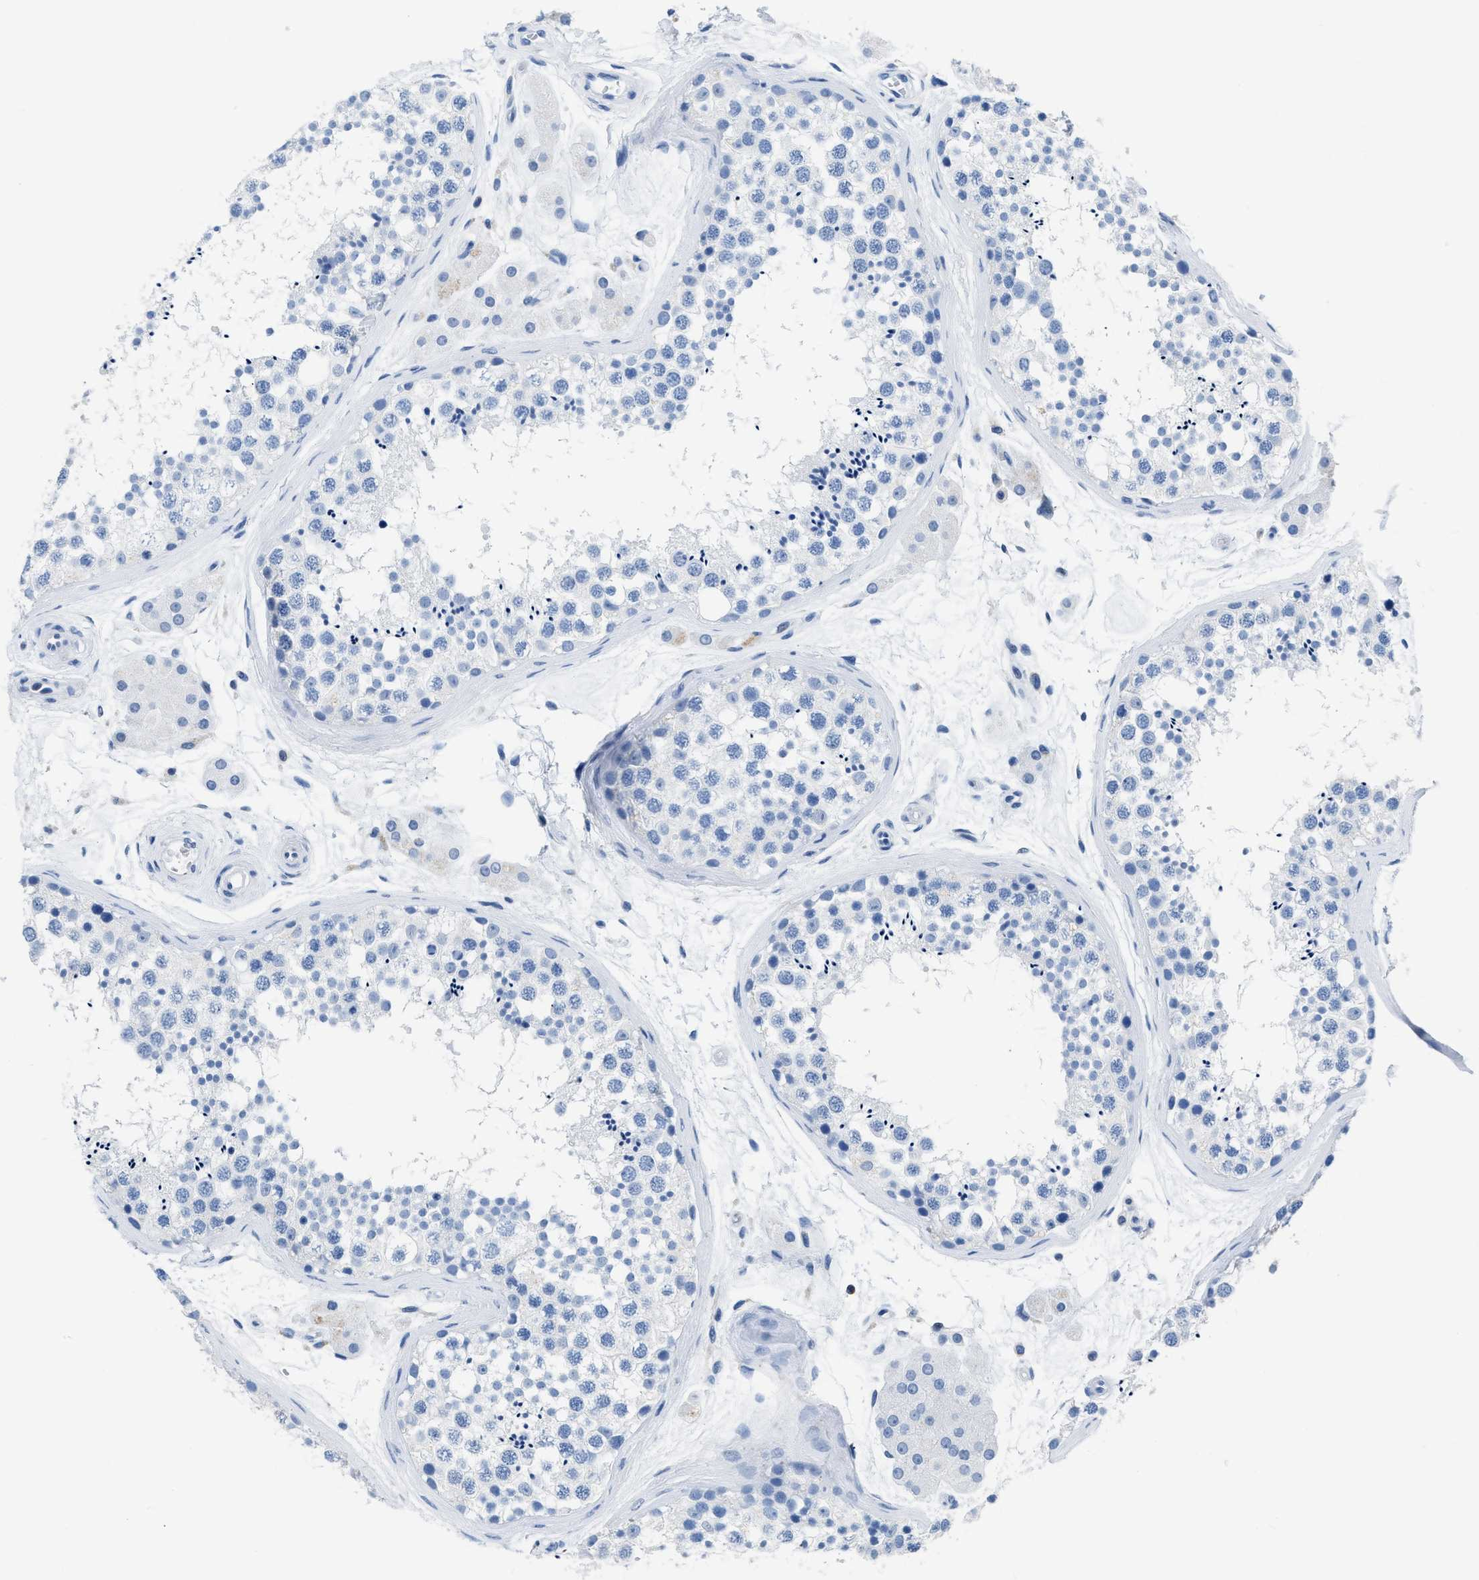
{"staining": {"intensity": "negative", "quantity": "none", "location": "none"}, "tissue": "testis", "cell_type": "Cells in seminiferous ducts", "image_type": "normal", "snomed": [{"axis": "morphology", "description": "Normal tissue, NOS"}, {"axis": "topography", "description": "Testis"}], "caption": "DAB immunohistochemical staining of benign human testis reveals no significant staining in cells in seminiferous ducts. (Brightfield microscopy of DAB (3,3'-diaminobenzidine) immunohistochemistry (IHC) at high magnification).", "gene": "NFATC2", "patient": {"sex": "male", "age": 56}}